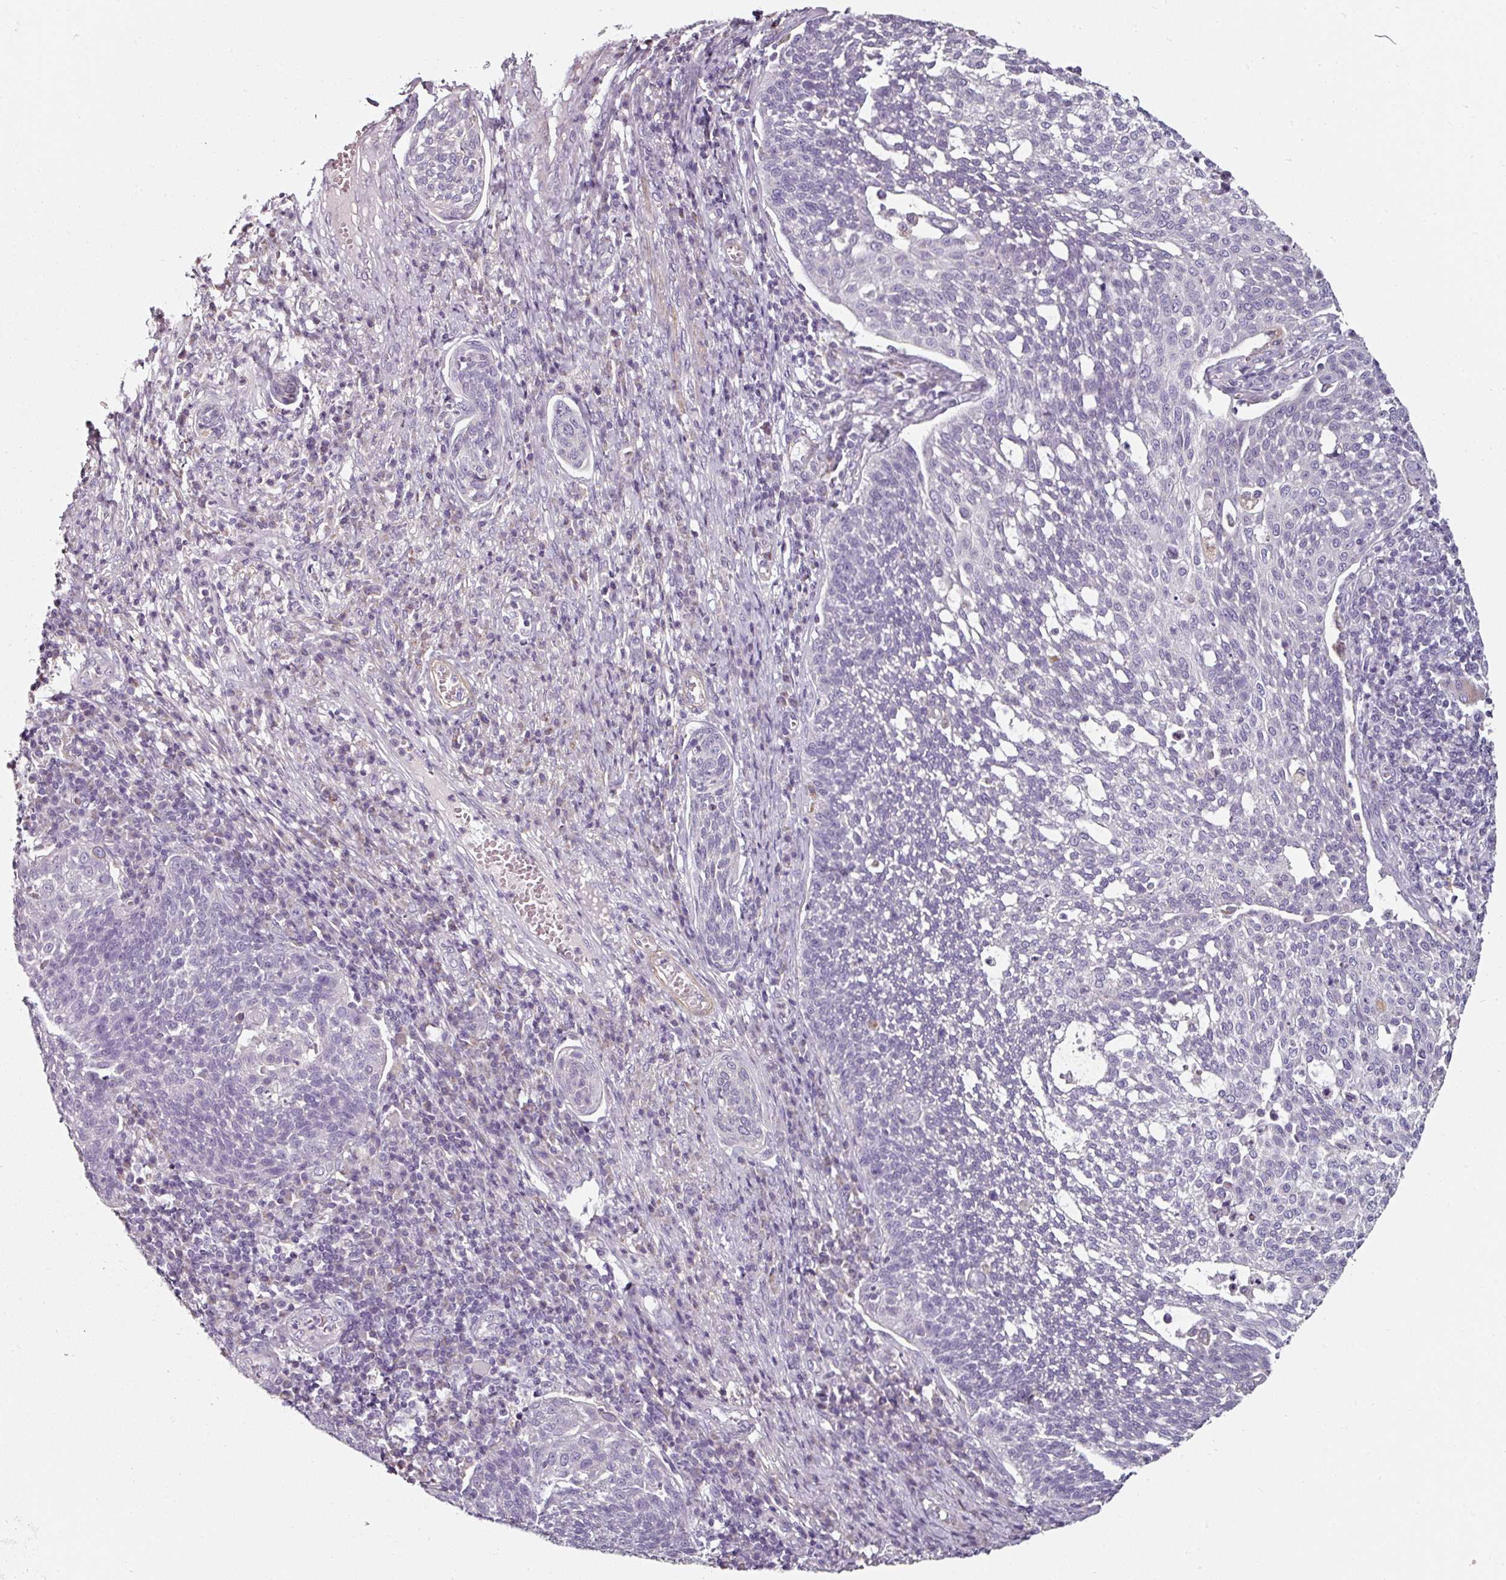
{"staining": {"intensity": "negative", "quantity": "none", "location": "none"}, "tissue": "cervical cancer", "cell_type": "Tumor cells", "image_type": "cancer", "snomed": [{"axis": "morphology", "description": "Squamous cell carcinoma, NOS"}, {"axis": "topography", "description": "Cervix"}], "caption": "Micrograph shows no significant protein staining in tumor cells of cervical cancer (squamous cell carcinoma).", "gene": "CAP2", "patient": {"sex": "female", "age": 34}}